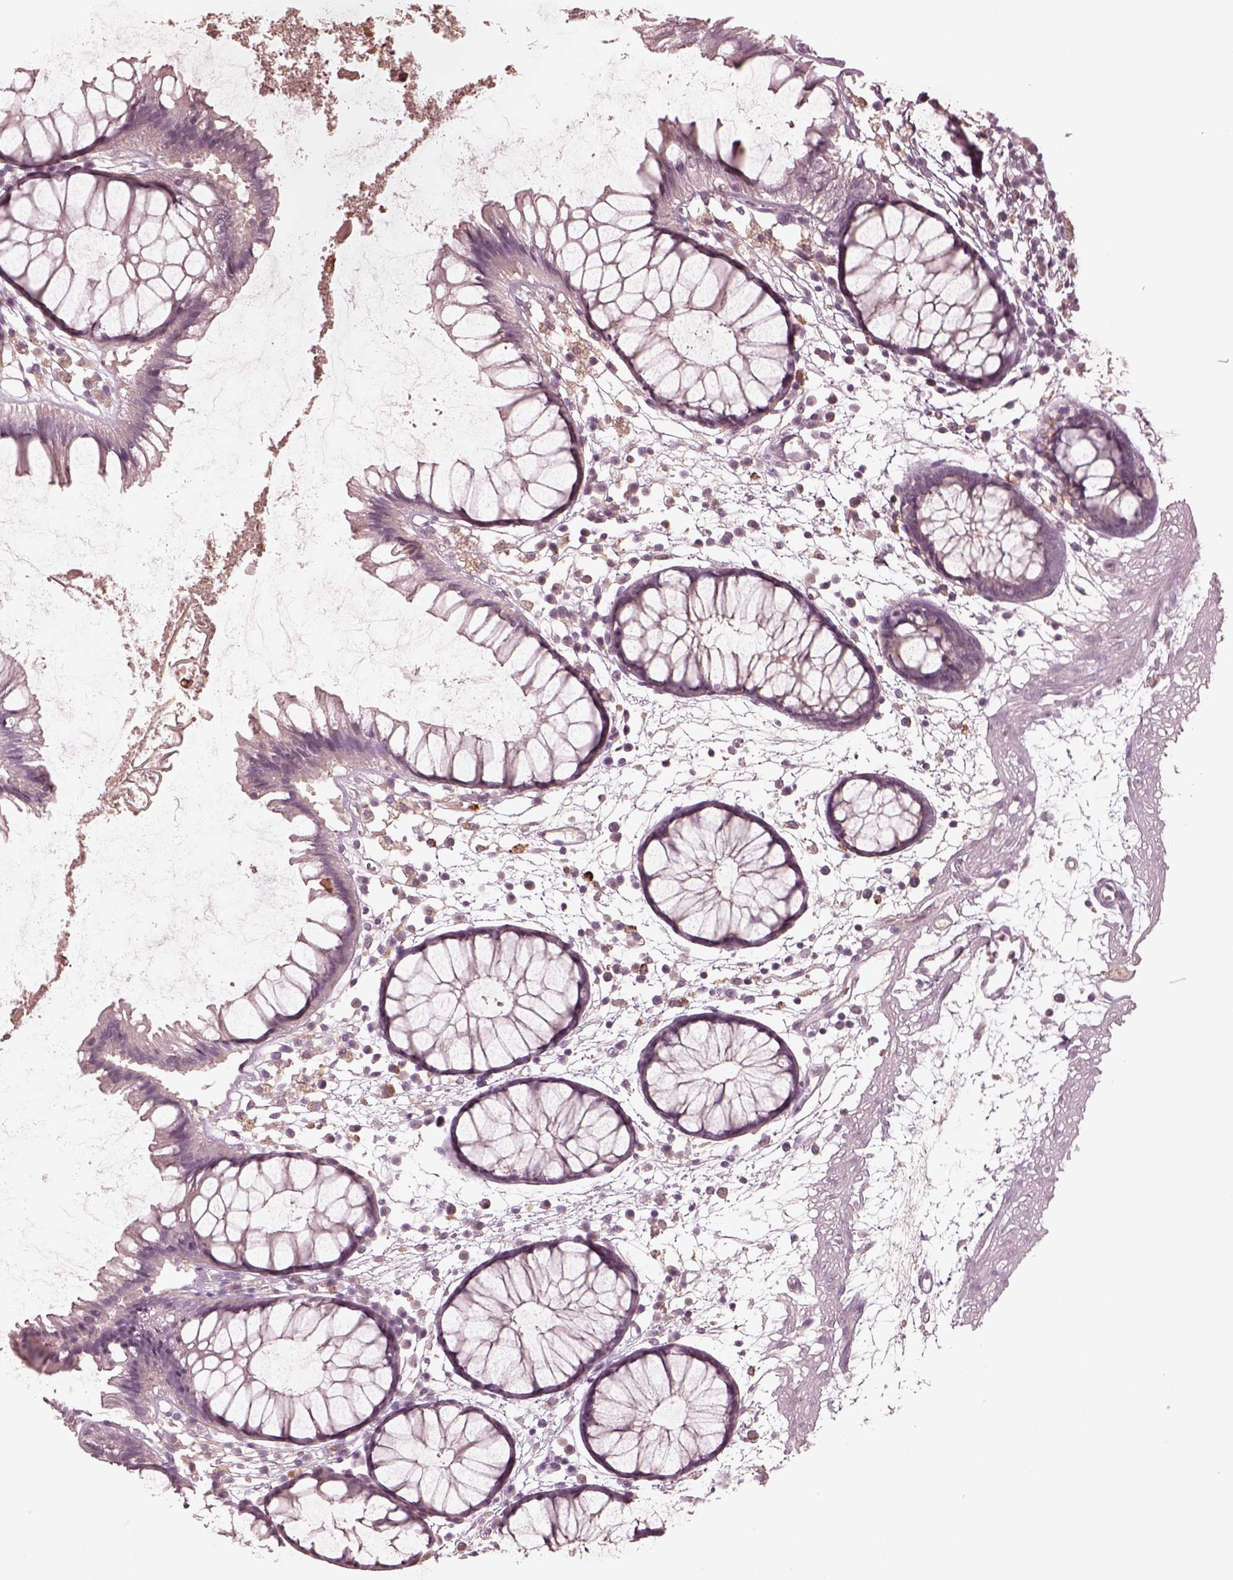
{"staining": {"intensity": "negative", "quantity": "none", "location": "none"}, "tissue": "colon", "cell_type": "Endothelial cells", "image_type": "normal", "snomed": [{"axis": "morphology", "description": "Normal tissue, NOS"}, {"axis": "morphology", "description": "Adenocarcinoma, NOS"}, {"axis": "topography", "description": "Colon"}], "caption": "This is an immunohistochemistry image of normal human colon. There is no staining in endothelial cells.", "gene": "VWA5B1", "patient": {"sex": "male", "age": 65}}